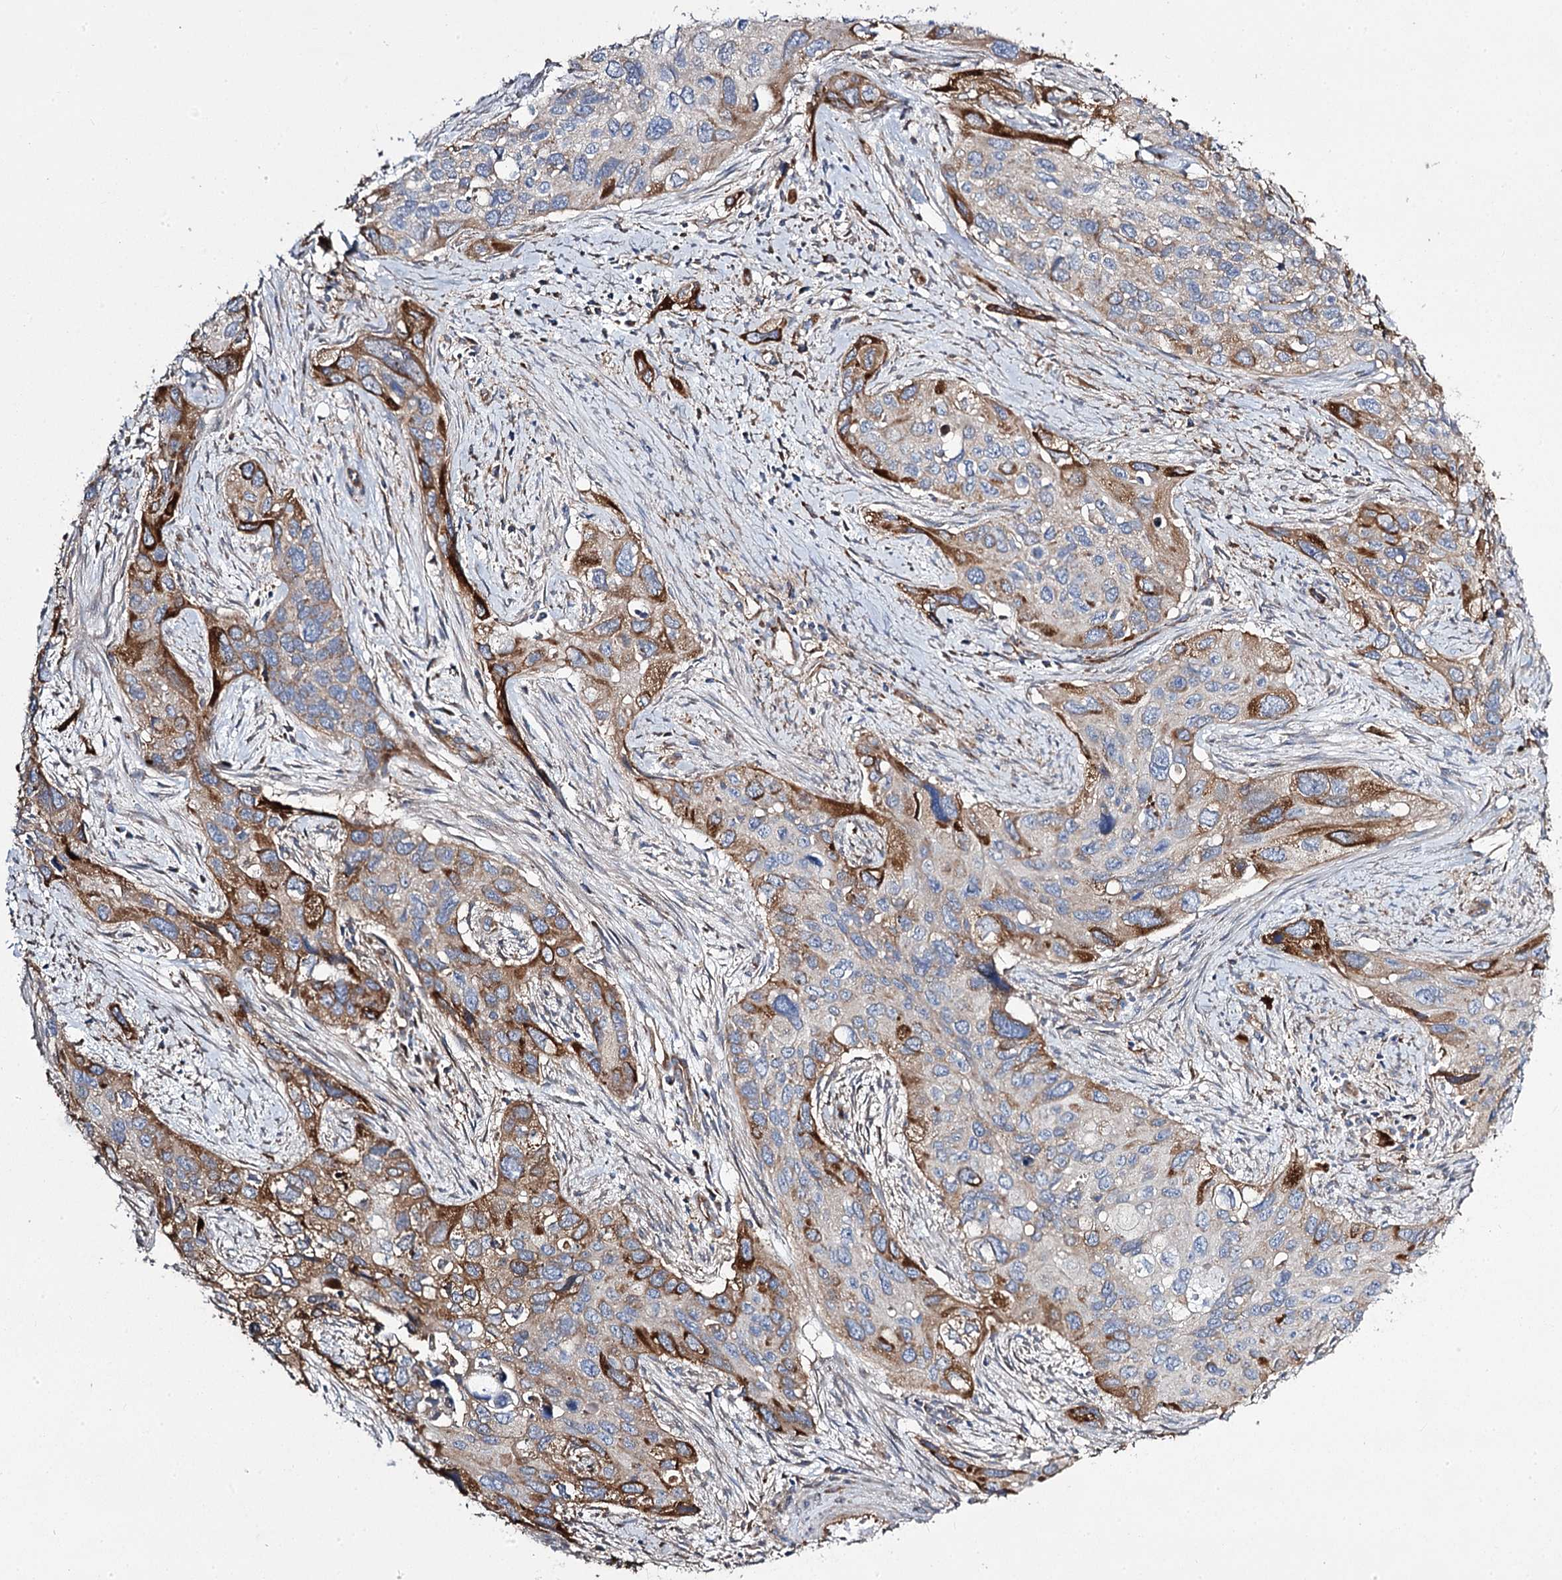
{"staining": {"intensity": "strong", "quantity": "<25%", "location": "cytoplasmic/membranous"}, "tissue": "cervical cancer", "cell_type": "Tumor cells", "image_type": "cancer", "snomed": [{"axis": "morphology", "description": "Squamous cell carcinoma, NOS"}, {"axis": "topography", "description": "Cervix"}], "caption": "Immunohistochemistry (DAB) staining of squamous cell carcinoma (cervical) displays strong cytoplasmic/membranous protein expression in approximately <25% of tumor cells.", "gene": "RMDN2", "patient": {"sex": "female", "age": 55}}